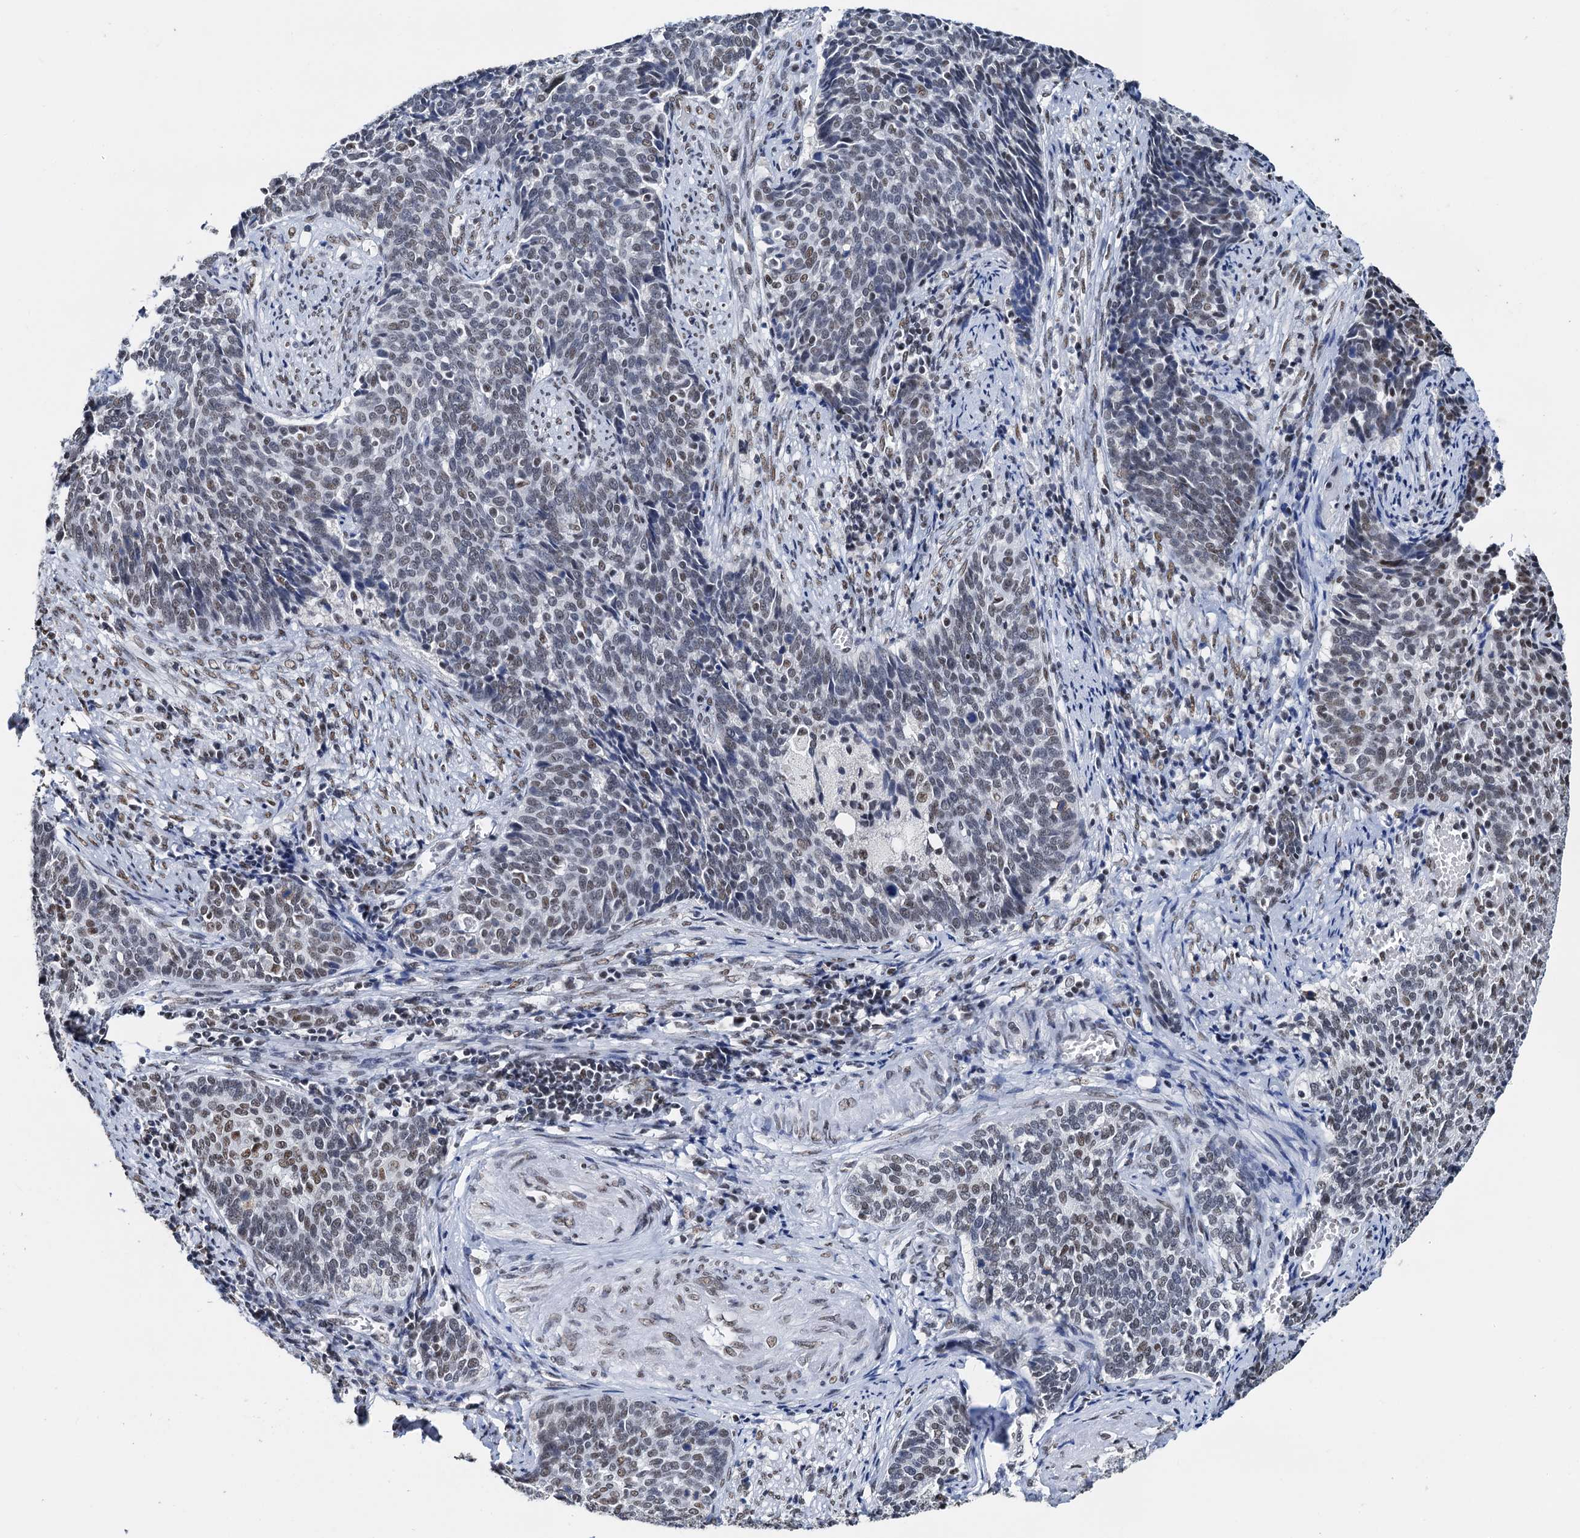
{"staining": {"intensity": "moderate", "quantity": ">75%", "location": "nuclear"}, "tissue": "cervical cancer", "cell_type": "Tumor cells", "image_type": "cancer", "snomed": [{"axis": "morphology", "description": "Squamous cell carcinoma, NOS"}, {"axis": "topography", "description": "Cervix"}], "caption": "Squamous cell carcinoma (cervical) stained with DAB immunohistochemistry exhibits medium levels of moderate nuclear staining in approximately >75% of tumor cells.", "gene": "SLTM", "patient": {"sex": "female", "age": 39}}